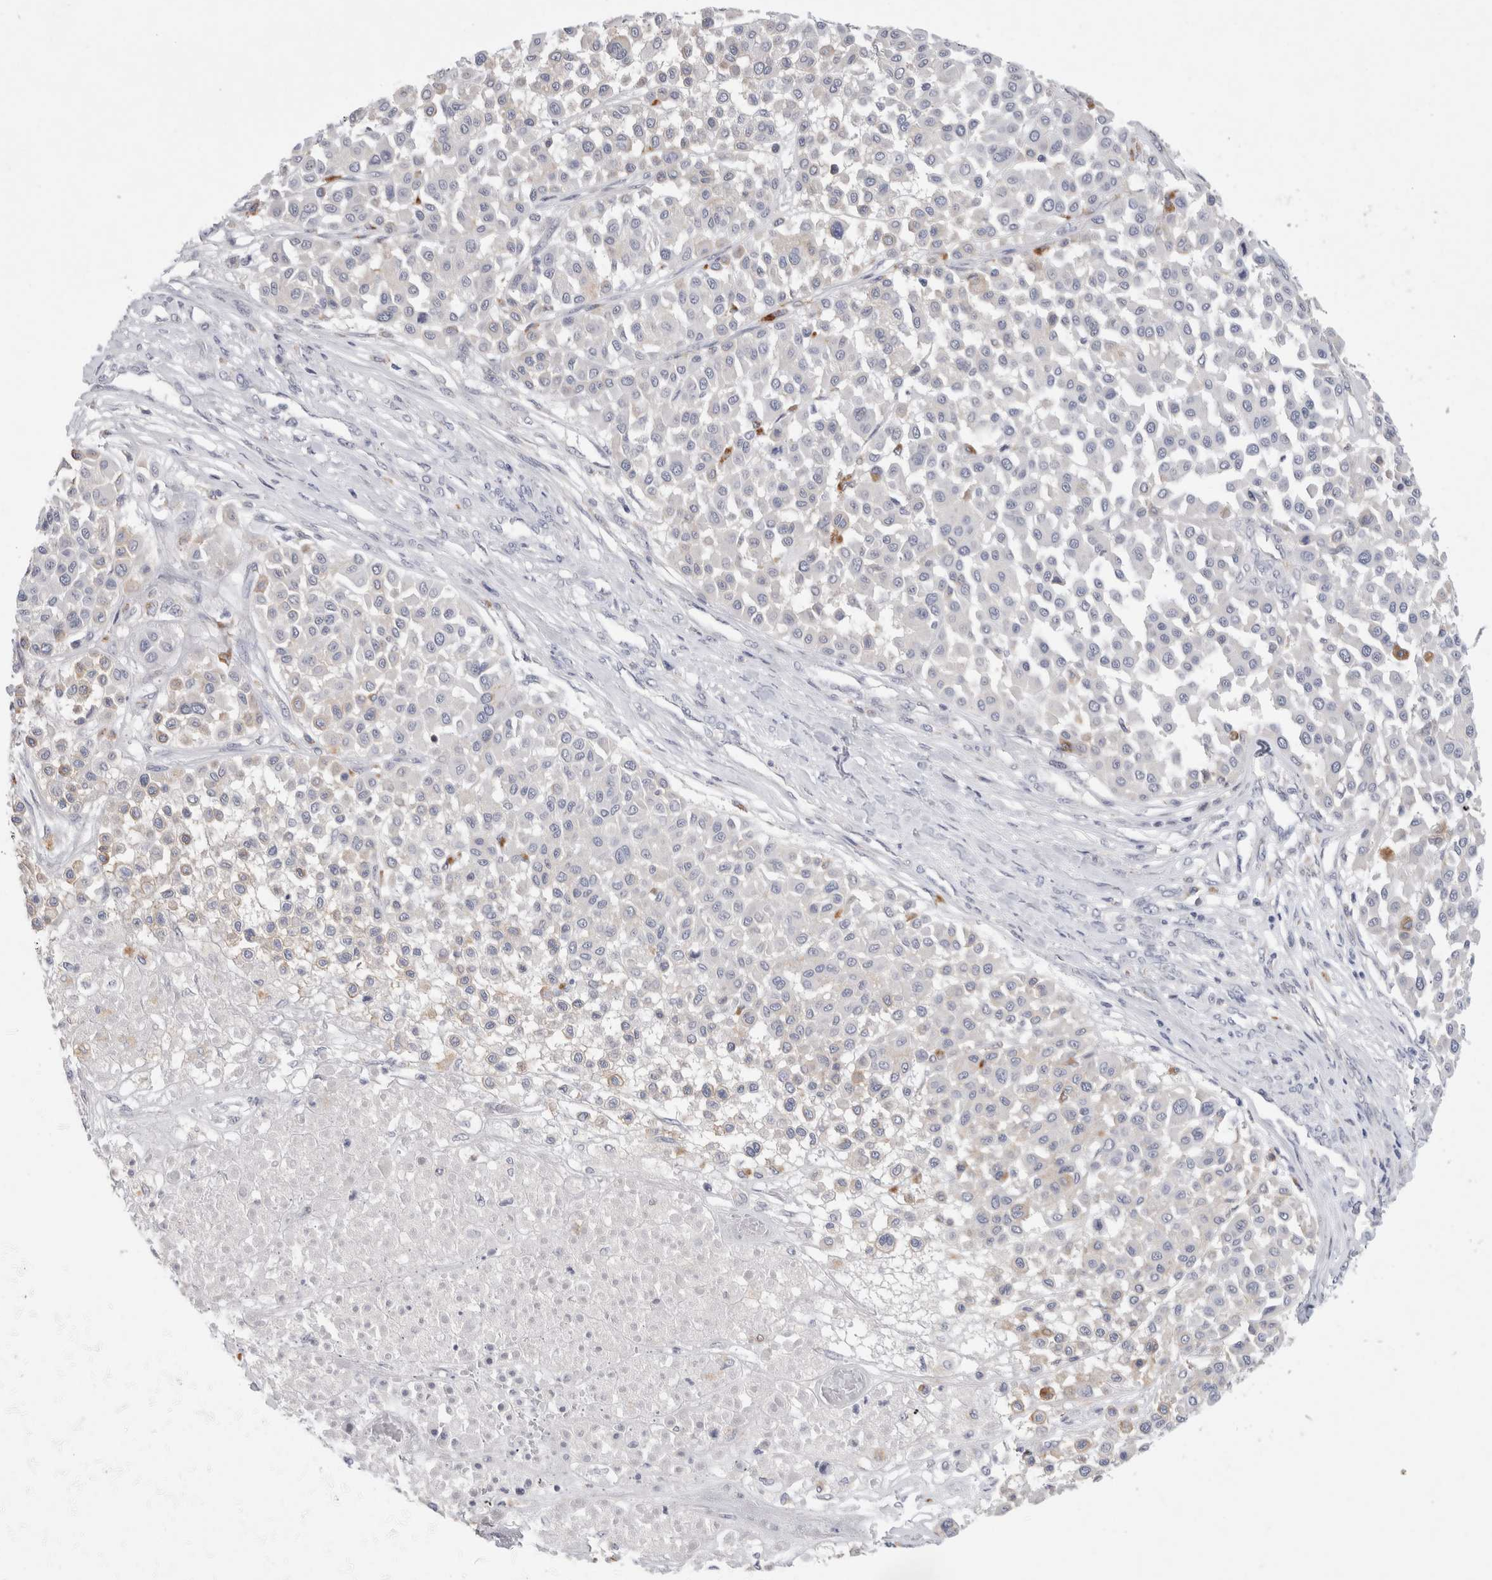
{"staining": {"intensity": "negative", "quantity": "none", "location": "none"}, "tissue": "melanoma", "cell_type": "Tumor cells", "image_type": "cancer", "snomed": [{"axis": "morphology", "description": "Malignant melanoma, Metastatic site"}, {"axis": "topography", "description": "Soft tissue"}], "caption": "Malignant melanoma (metastatic site) was stained to show a protein in brown. There is no significant staining in tumor cells. Nuclei are stained in blue.", "gene": "GAA", "patient": {"sex": "male", "age": 41}}